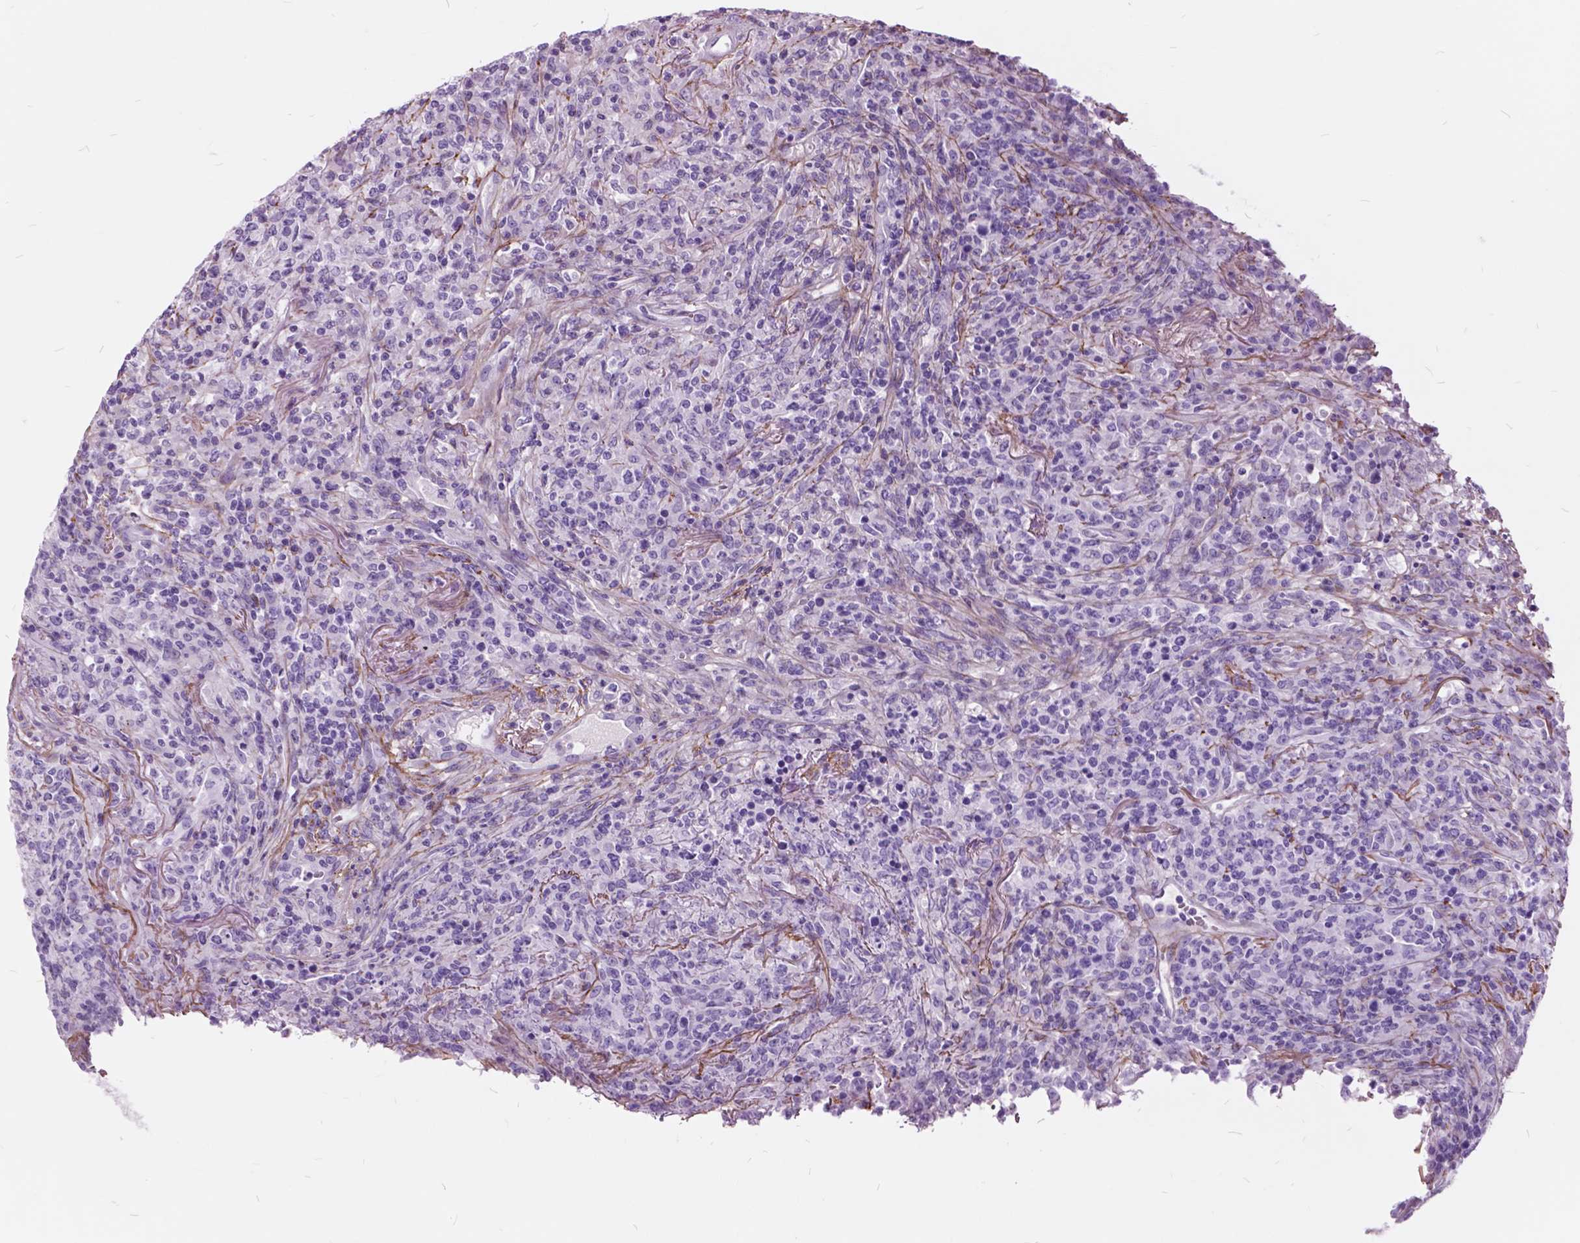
{"staining": {"intensity": "negative", "quantity": "none", "location": "none"}, "tissue": "lymphoma", "cell_type": "Tumor cells", "image_type": "cancer", "snomed": [{"axis": "morphology", "description": "Malignant lymphoma, non-Hodgkin's type, High grade"}, {"axis": "topography", "description": "Lung"}], "caption": "A histopathology image of lymphoma stained for a protein demonstrates no brown staining in tumor cells.", "gene": "GDF9", "patient": {"sex": "male", "age": 79}}